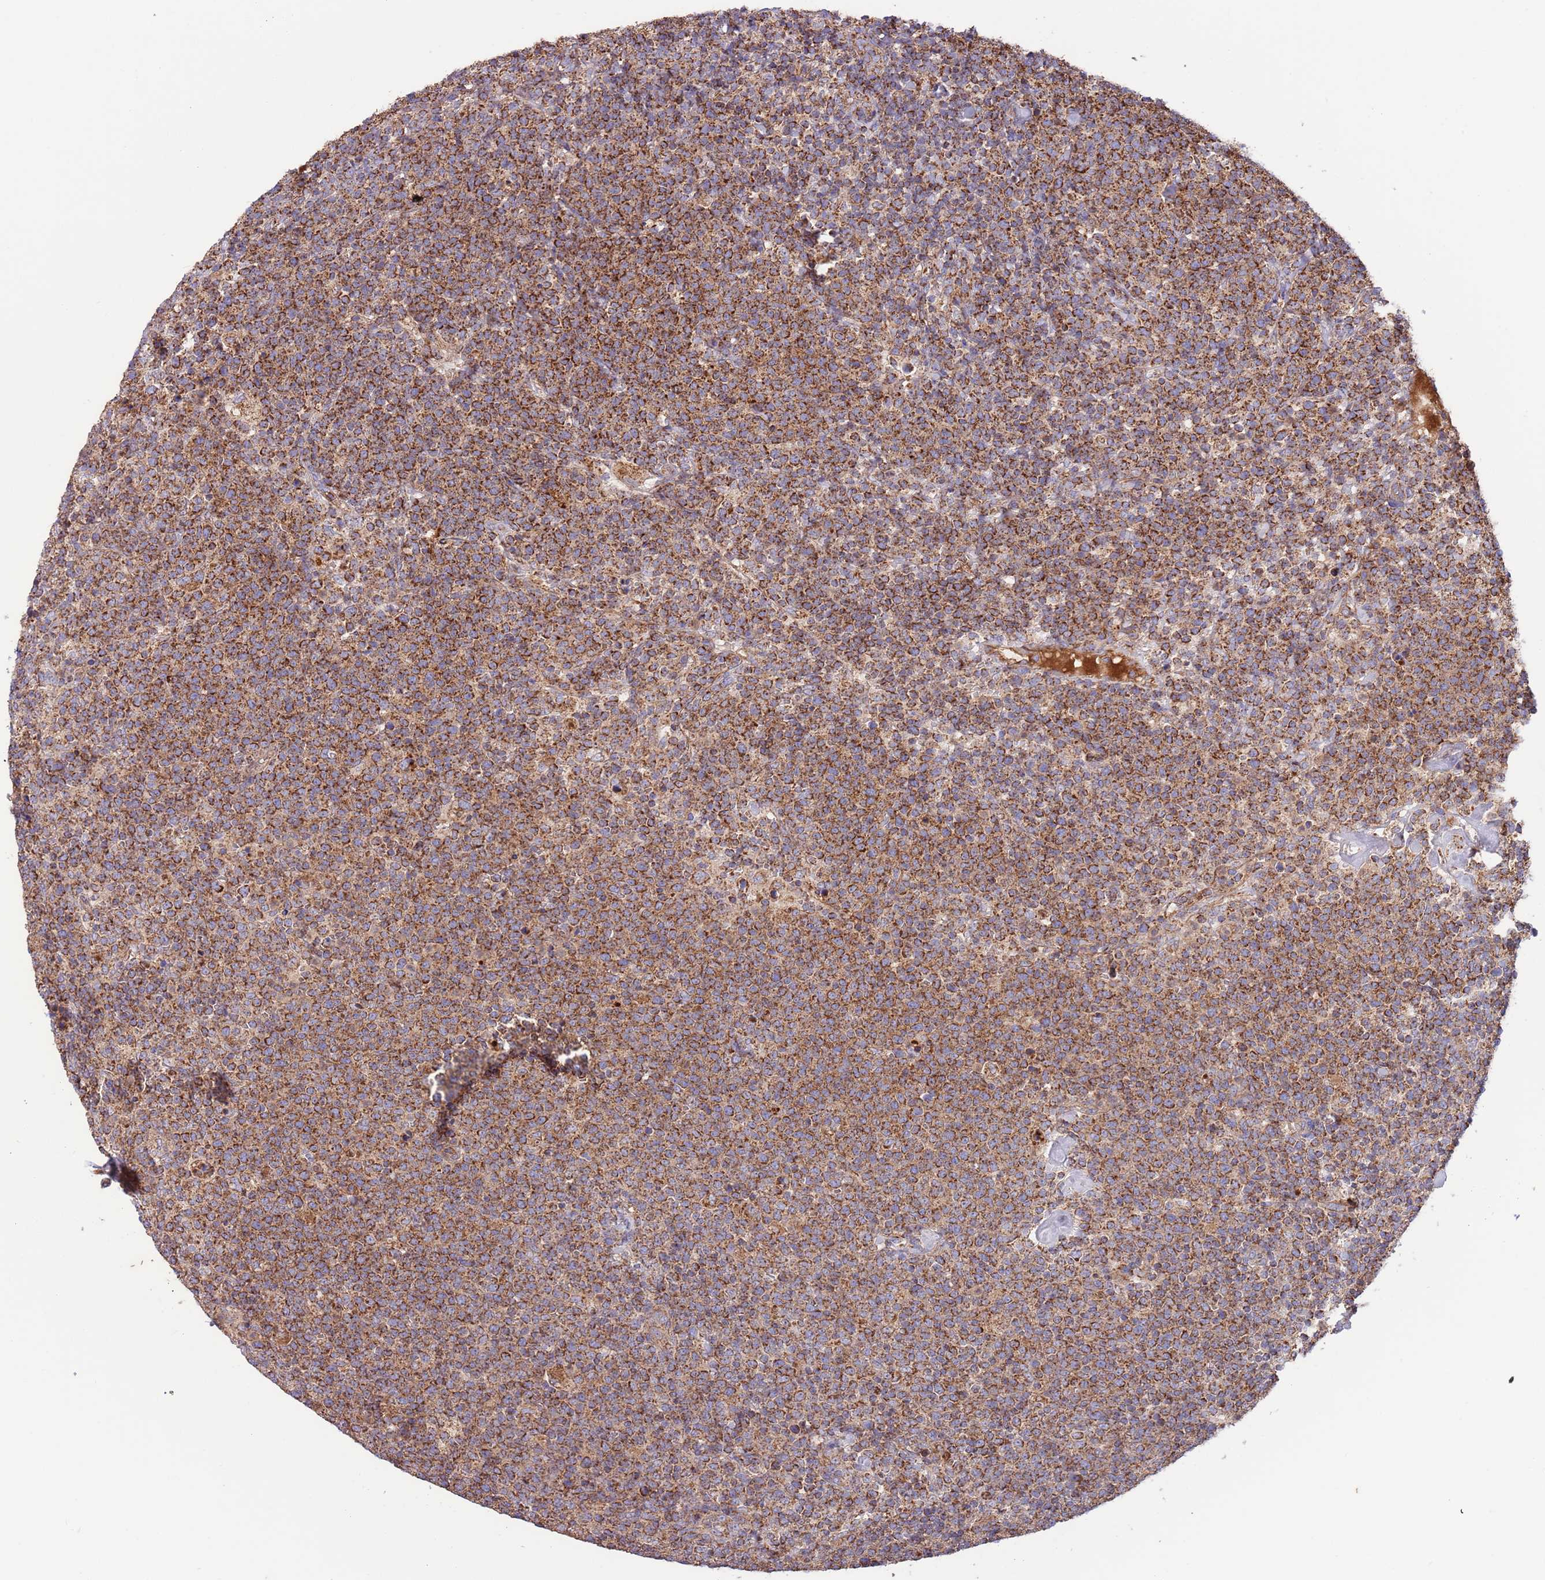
{"staining": {"intensity": "strong", "quantity": ">75%", "location": "cytoplasmic/membranous"}, "tissue": "lymphoma", "cell_type": "Tumor cells", "image_type": "cancer", "snomed": [{"axis": "morphology", "description": "Malignant lymphoma, non-Hodgkin's type, High grade"}, {"axis": "topography", "description": "Lymph node"}], "caption": "Immunohistochemistry histopathology image of neoplastic tissue: malignant lymphoma, non-Hodgkin's type (high-grade) stained using IHC shows high levels of strong protein expression localized specifically in the cytoplasmic/membranous of tumor cells, appearing as a cytoplasmic/membranous brown color.", "gene": "DNAJA3", "patient": {"sex": "male", "age": 61}}